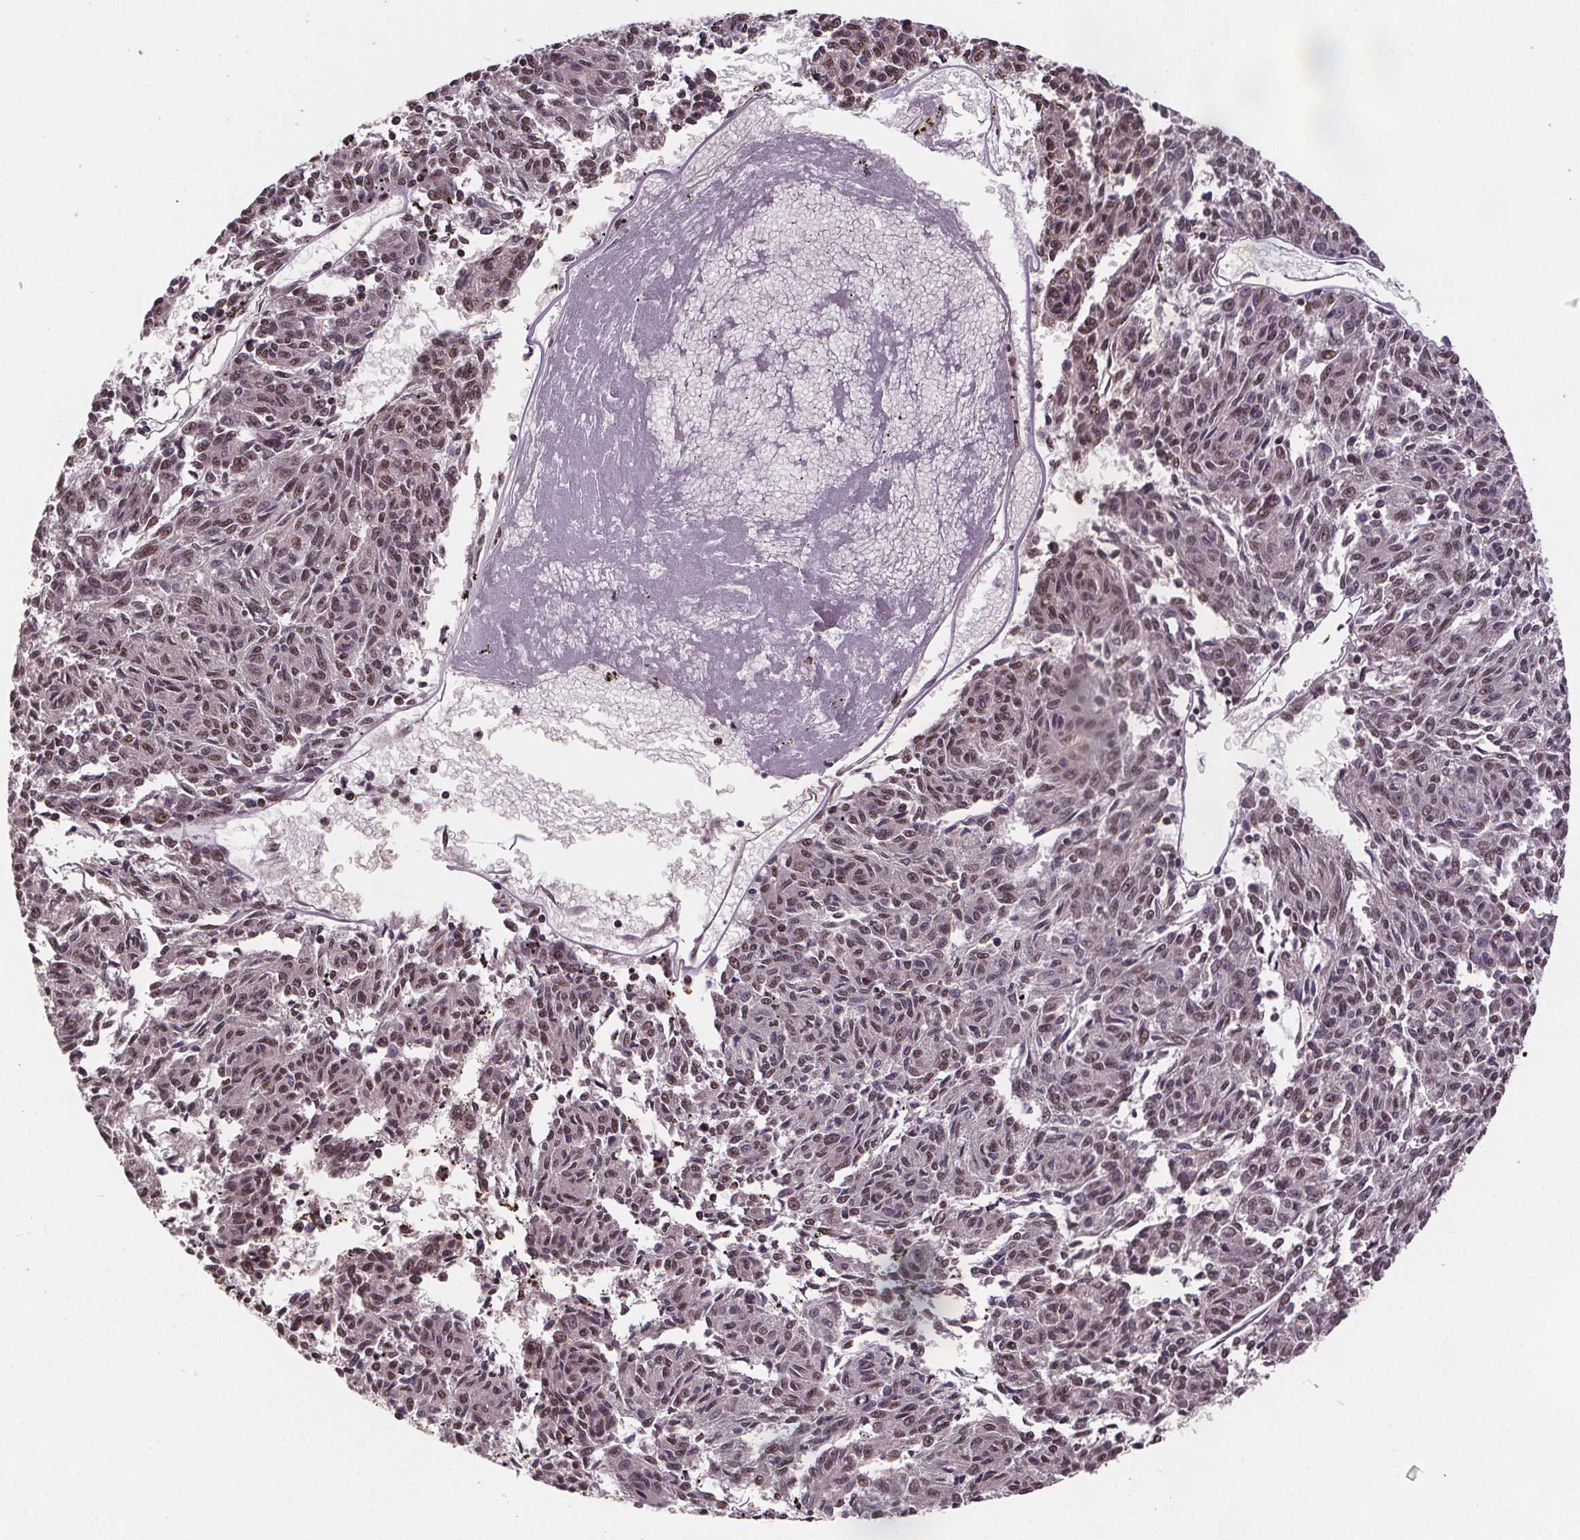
{"staining": {"intensity": "moderate", "quantity": "25%-75%", "location": "nuclear"}, "tissue": "melanoma", "cell_type": "Tumor cells", "image_type": "cancer", "snomed": [{"axis": "morphology", "description": "Malignant melanoma, NOS"}, {"axis": "topography", "description": "Skin"}], "caption": "Immunohistochemical staining of human melanoma shows medium levels of moderate nuclear protein expression in about 25%-75% of tumor cells.", "gene": "JARID2", "patient": {"sex": "female", "age": 72}}